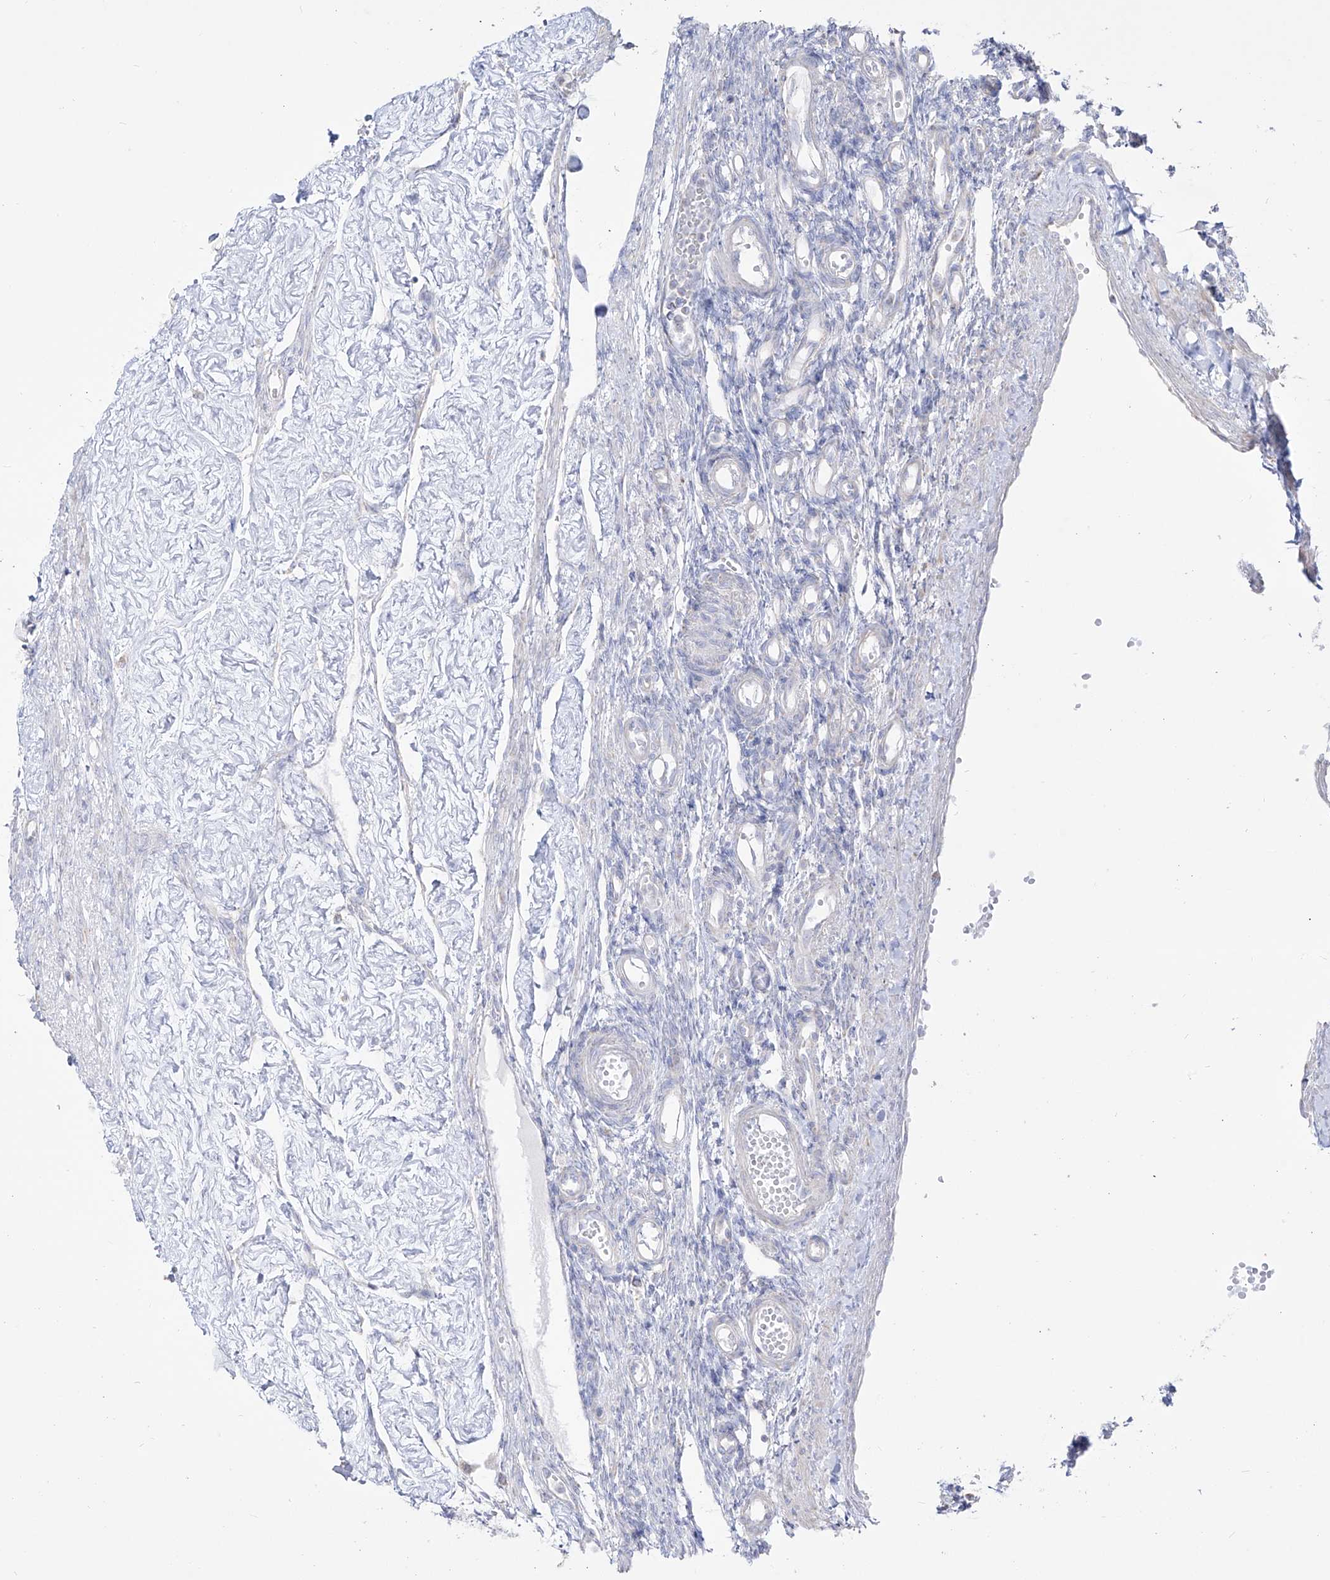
{"staining": {"intensity": "negative", "quantity": "none", "location": "none"}, "tissue": "ovary", "cell_type": "Ovarian stroma cells", "image_type": "normal", "snomed": [{"axis": "morphology", "description": "Normal tissue, NOS"}, {"axis": "morphology", "description": "Cyst, NOS"}, {"axis": "topography", "description": "Ovary"}], "caption": "The photomicrograph exhibits no staining of ovarian stroma cells in normal ovary.", "gene": "RCHY1", "patient": {"sex": "female", "age": 33}}